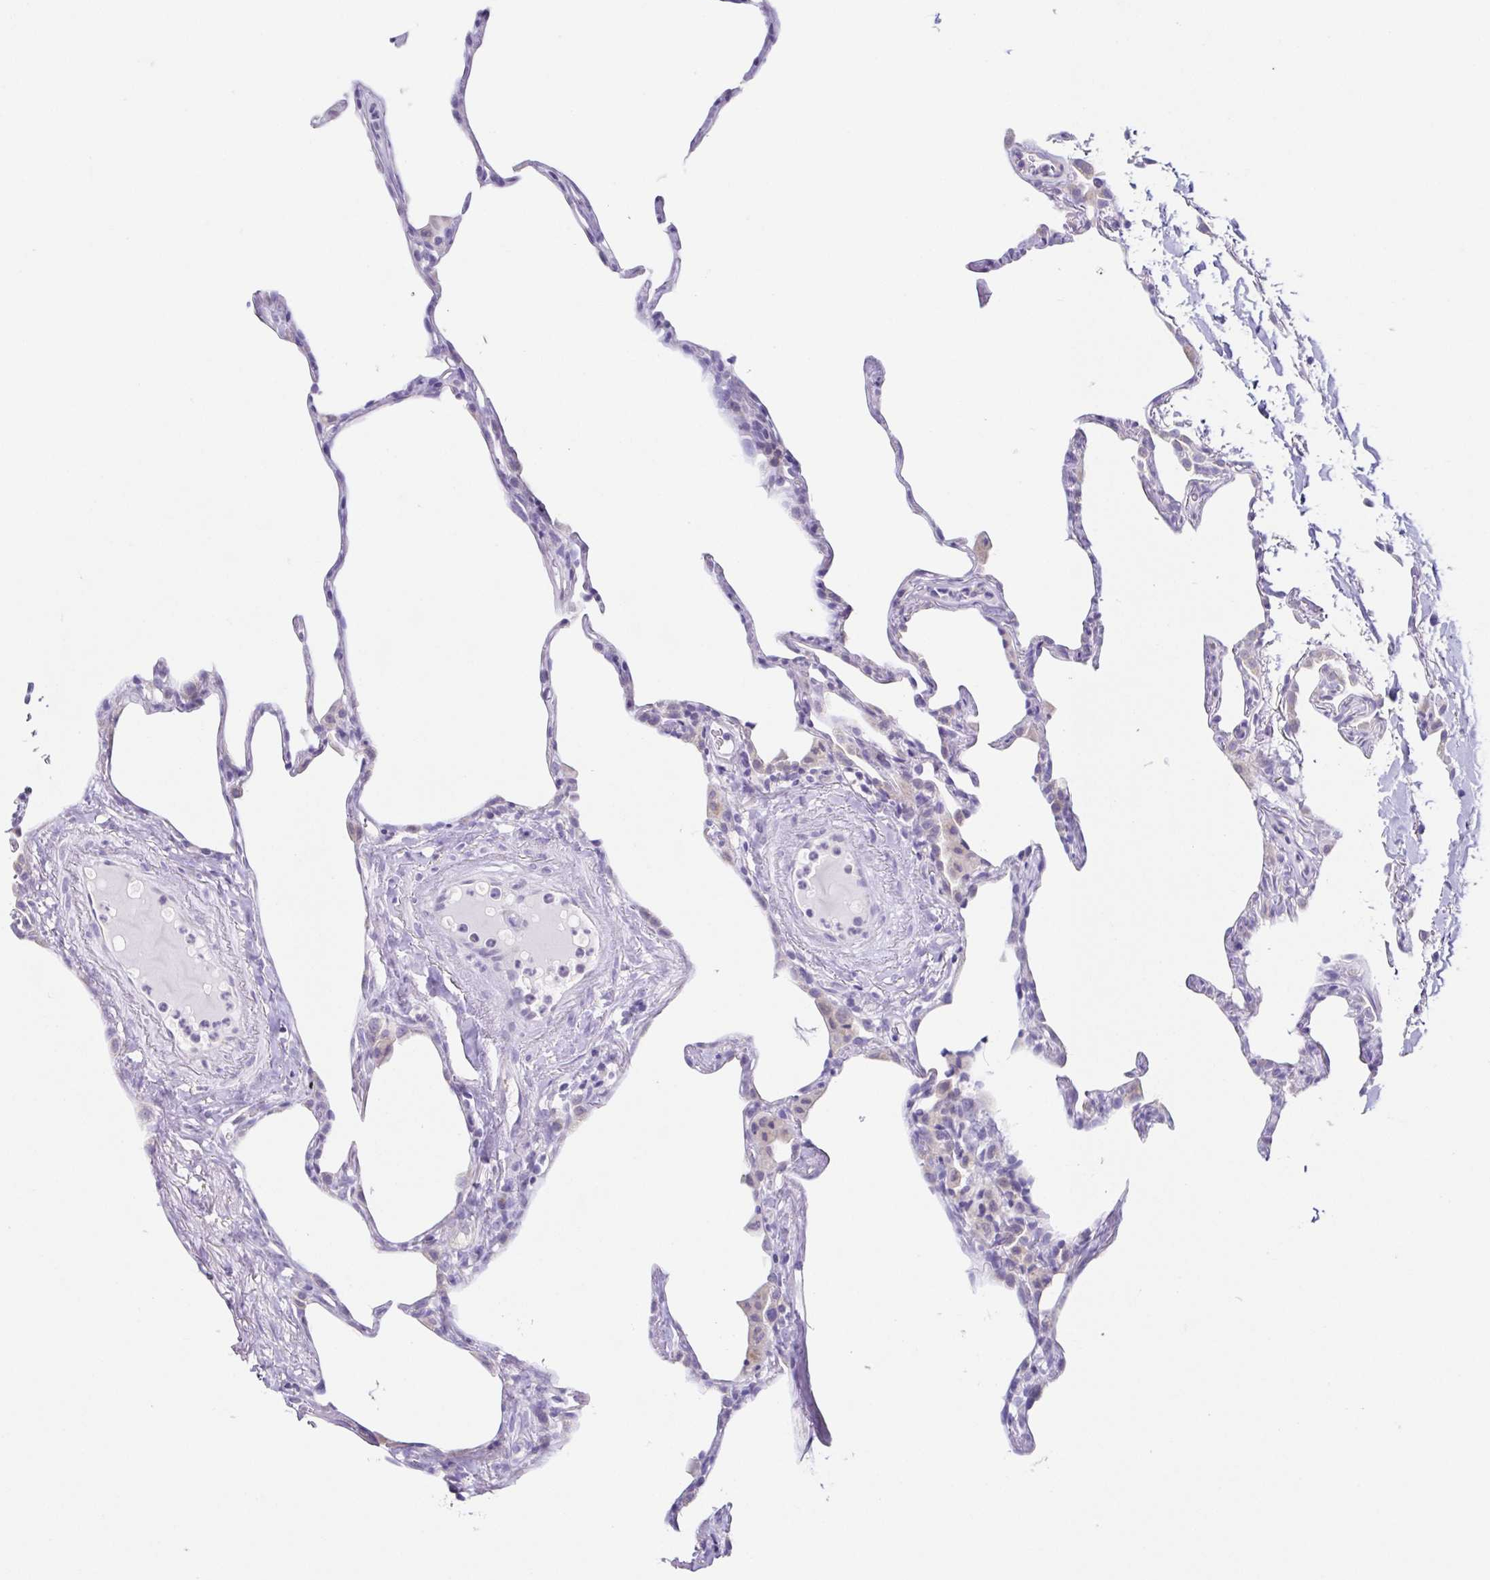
{"staining": {"intensity": "negative", "quantity": "none", "location": "none"}, "tissue": "lung", "cell_type": "Alveolar cells", "image_type": "normal", "snomed": [{"axis": "morphology", "description": "Normal tissue, NOS"}, {"axis": "topography", "description": "Lung"}], "caption": "High magnification brightfield microscopy of benign lung stained with DAB (brown) and counterstained with hematoxylin (blue): alveolar cells show no significant positivity.", "gene": "RDH11", "patient": {"sex": "male", "age": 65}}